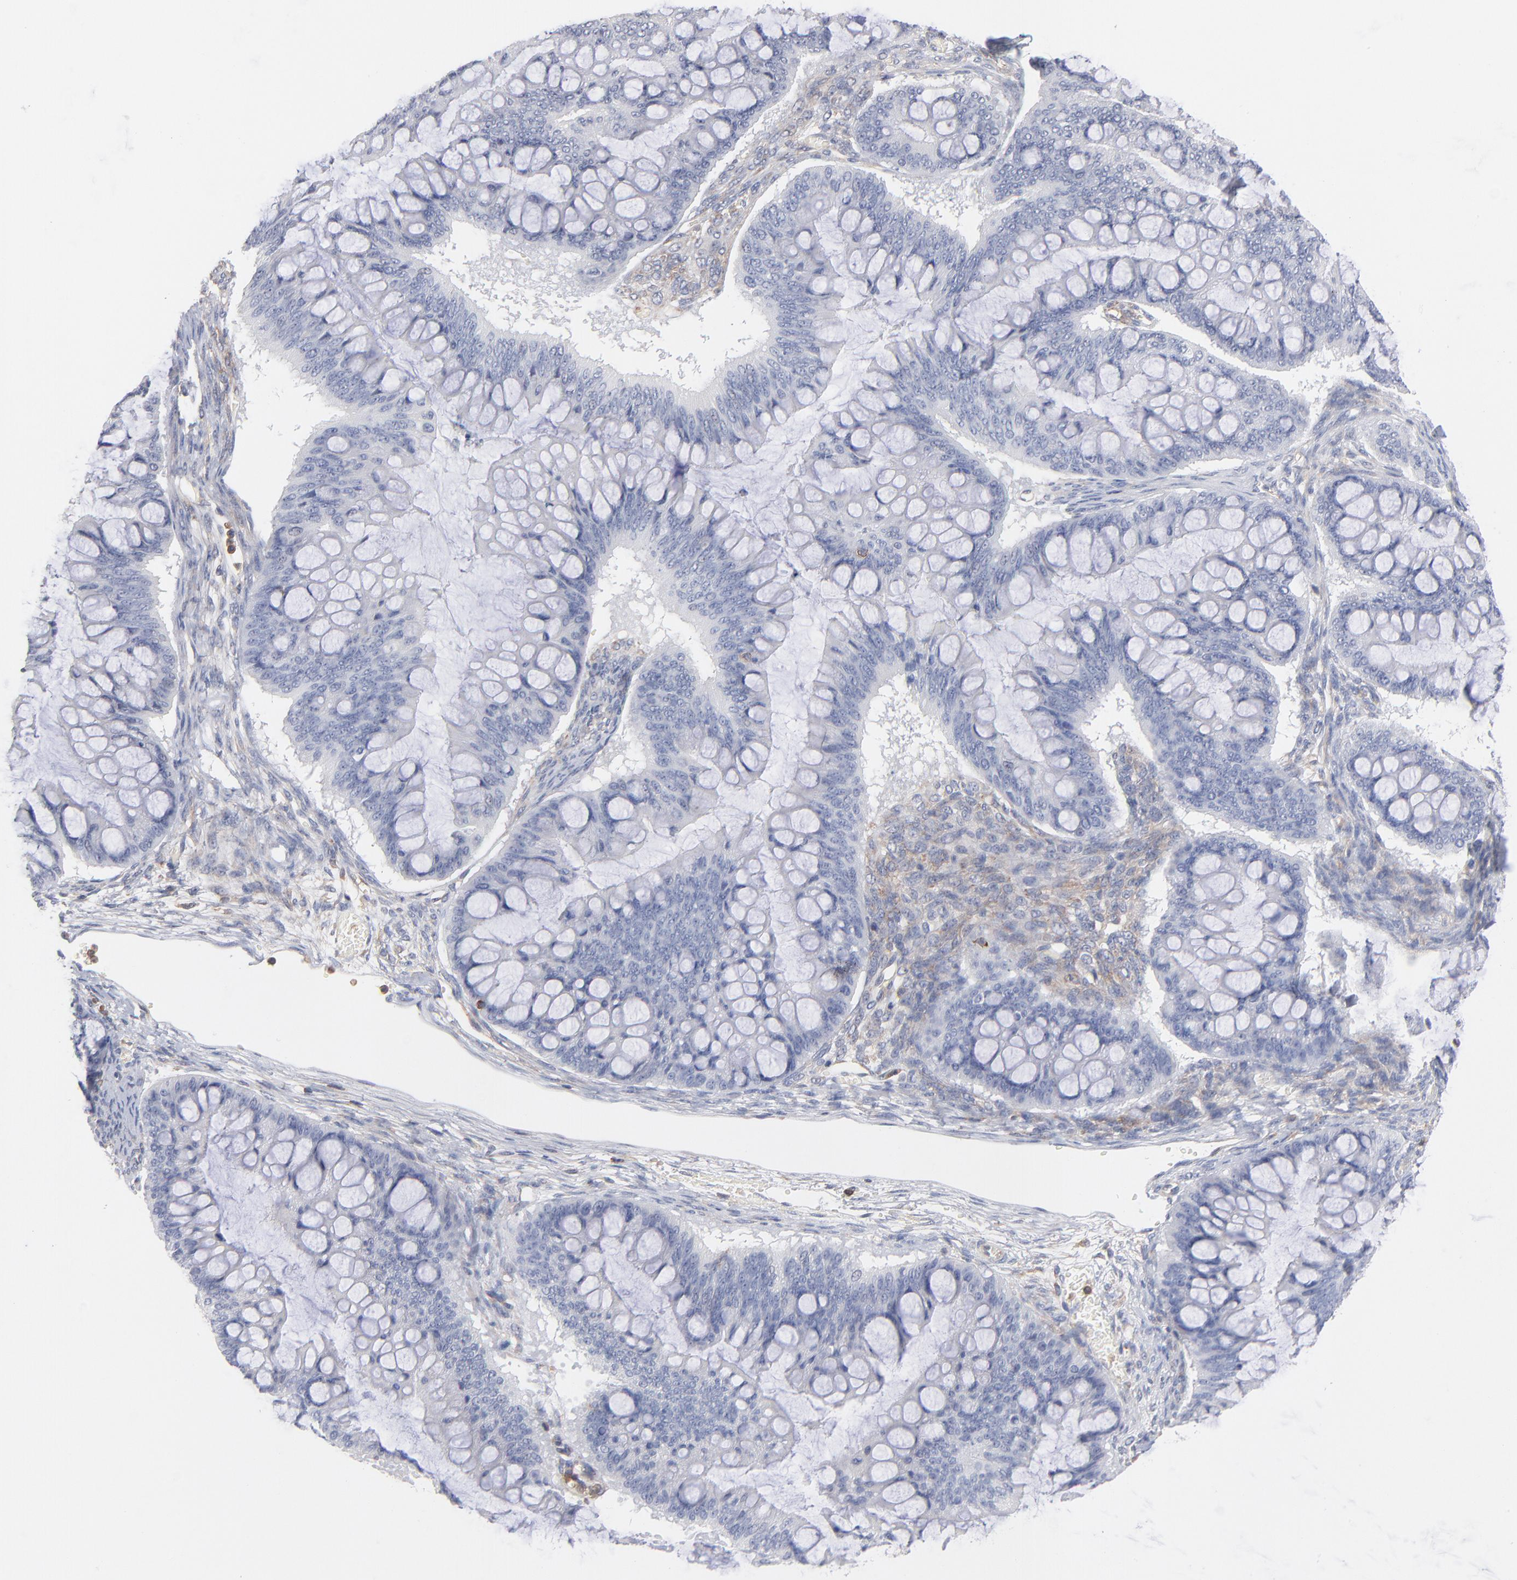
{"staining": {"intensity": "negative", "quantity": "none", "location": "none"}, "tissue": "ovarian cancer", "cell_type": "Tumor cells", "image_type": "cancer", "snomed": [{"axis": "morphology", "description": "Cystadenocarcinoma, mucinous, NOS"}, {"axis": "topography", "description": "Ovary"}], "caption": "IHC image of ovarian cancer stained for a protein (brown), which reveals no expression in tumor cells.", "gene": "WIPF1", "patient": {"sex": "female", "age": 73}}